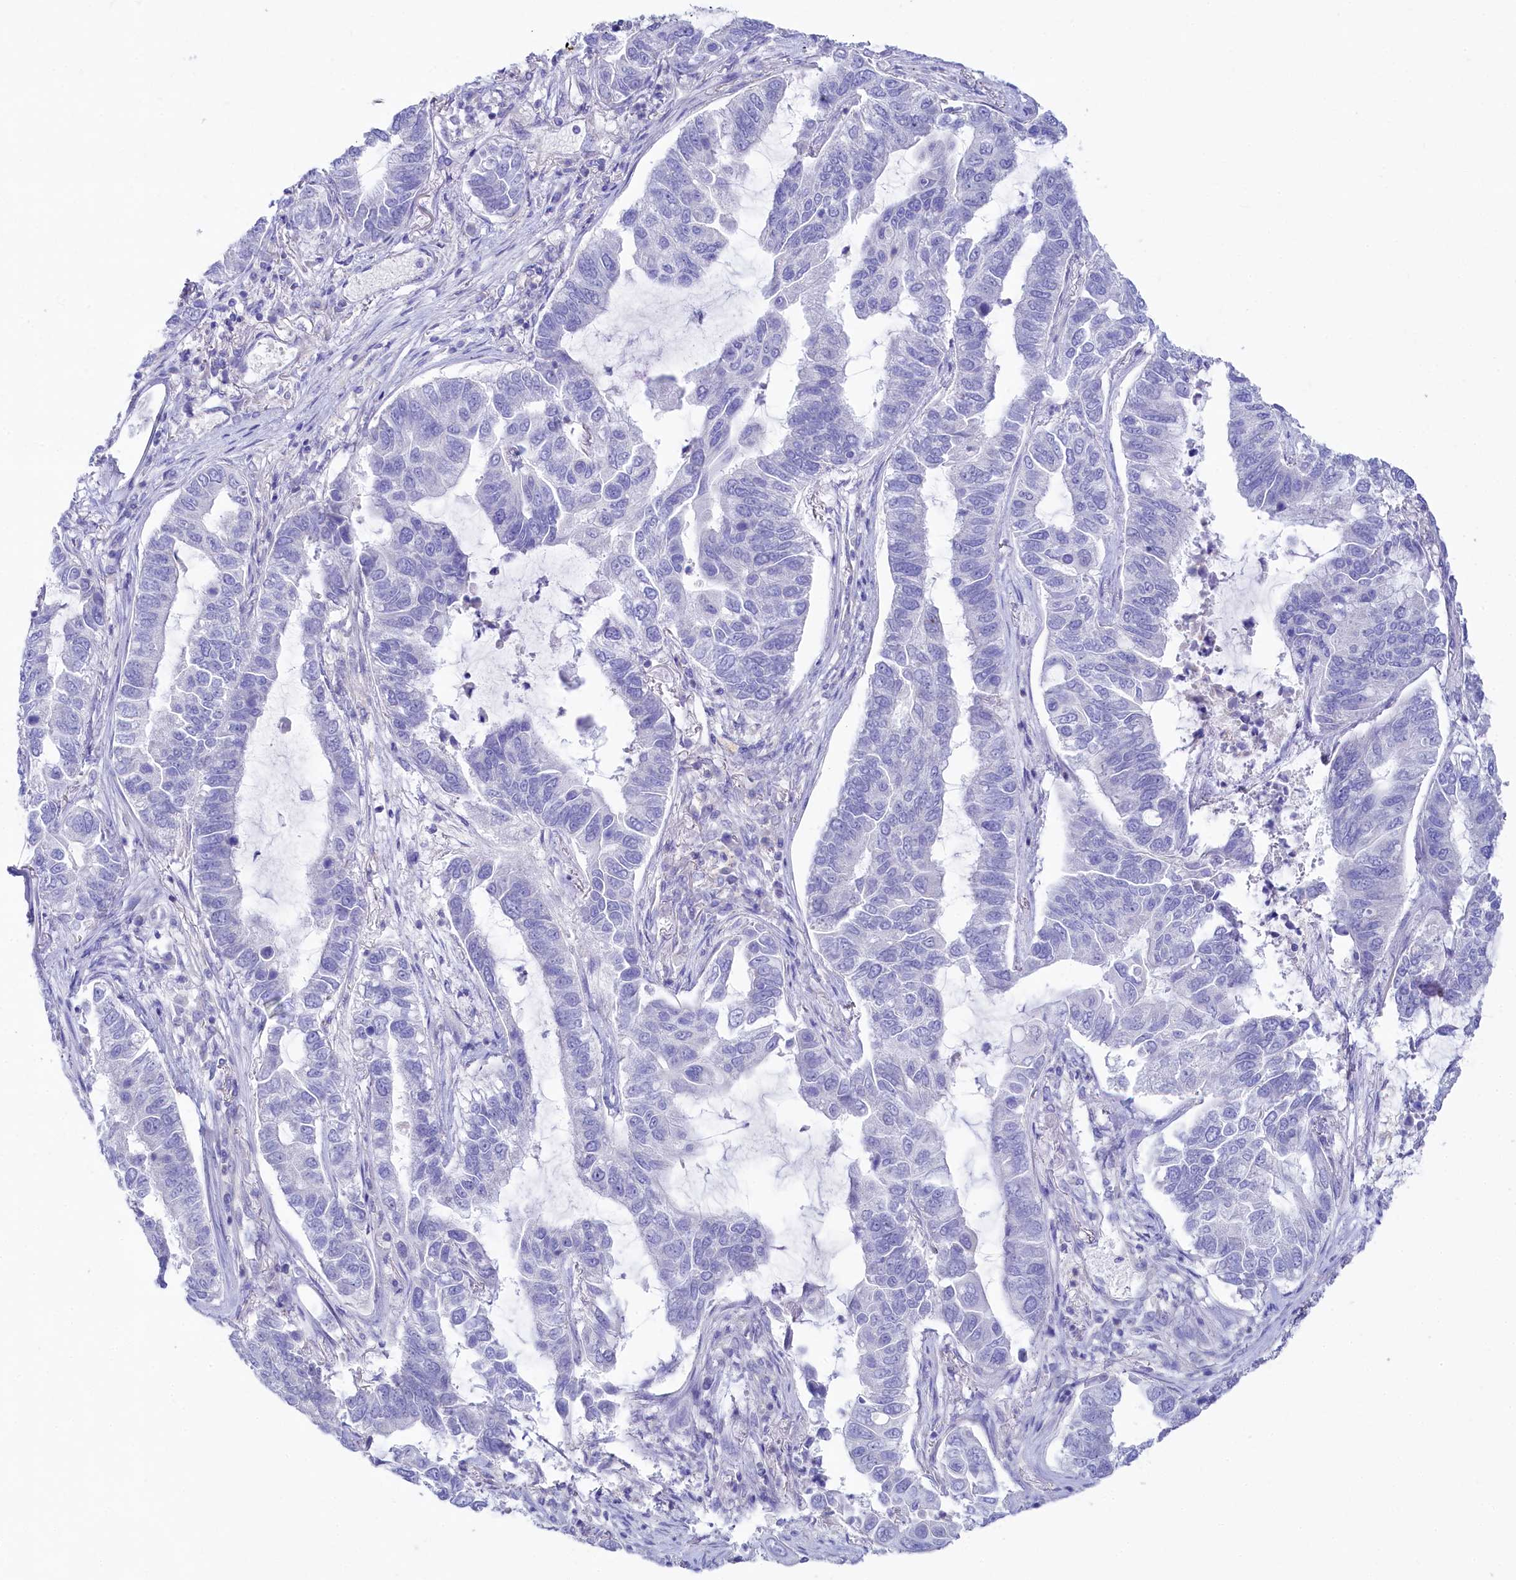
{"staining": {"intensity": "negative", "quantity": "none", "location": "none"}, "tissue": "lung cancer", "cell_type": "Tumor cells", "image_type": "cancer", "snomed": [{"axis": "morphology", "description": "Adenocarcinoma, NOS"}, {"axis": "topography", "description": "Lung"}], "caption": "DAB (3,3'-diaminobenzidine) immunohistochemical staining of adenocarcinoma (lung) reveals no significant positivity in tumor cells. (Brightfield microscopy of DAB (3,3'-diaminobenzidine) immunohistochemistry at high magnification).", "gene": "VPS26B", "patient": {"sex": "male", "age": 64}}